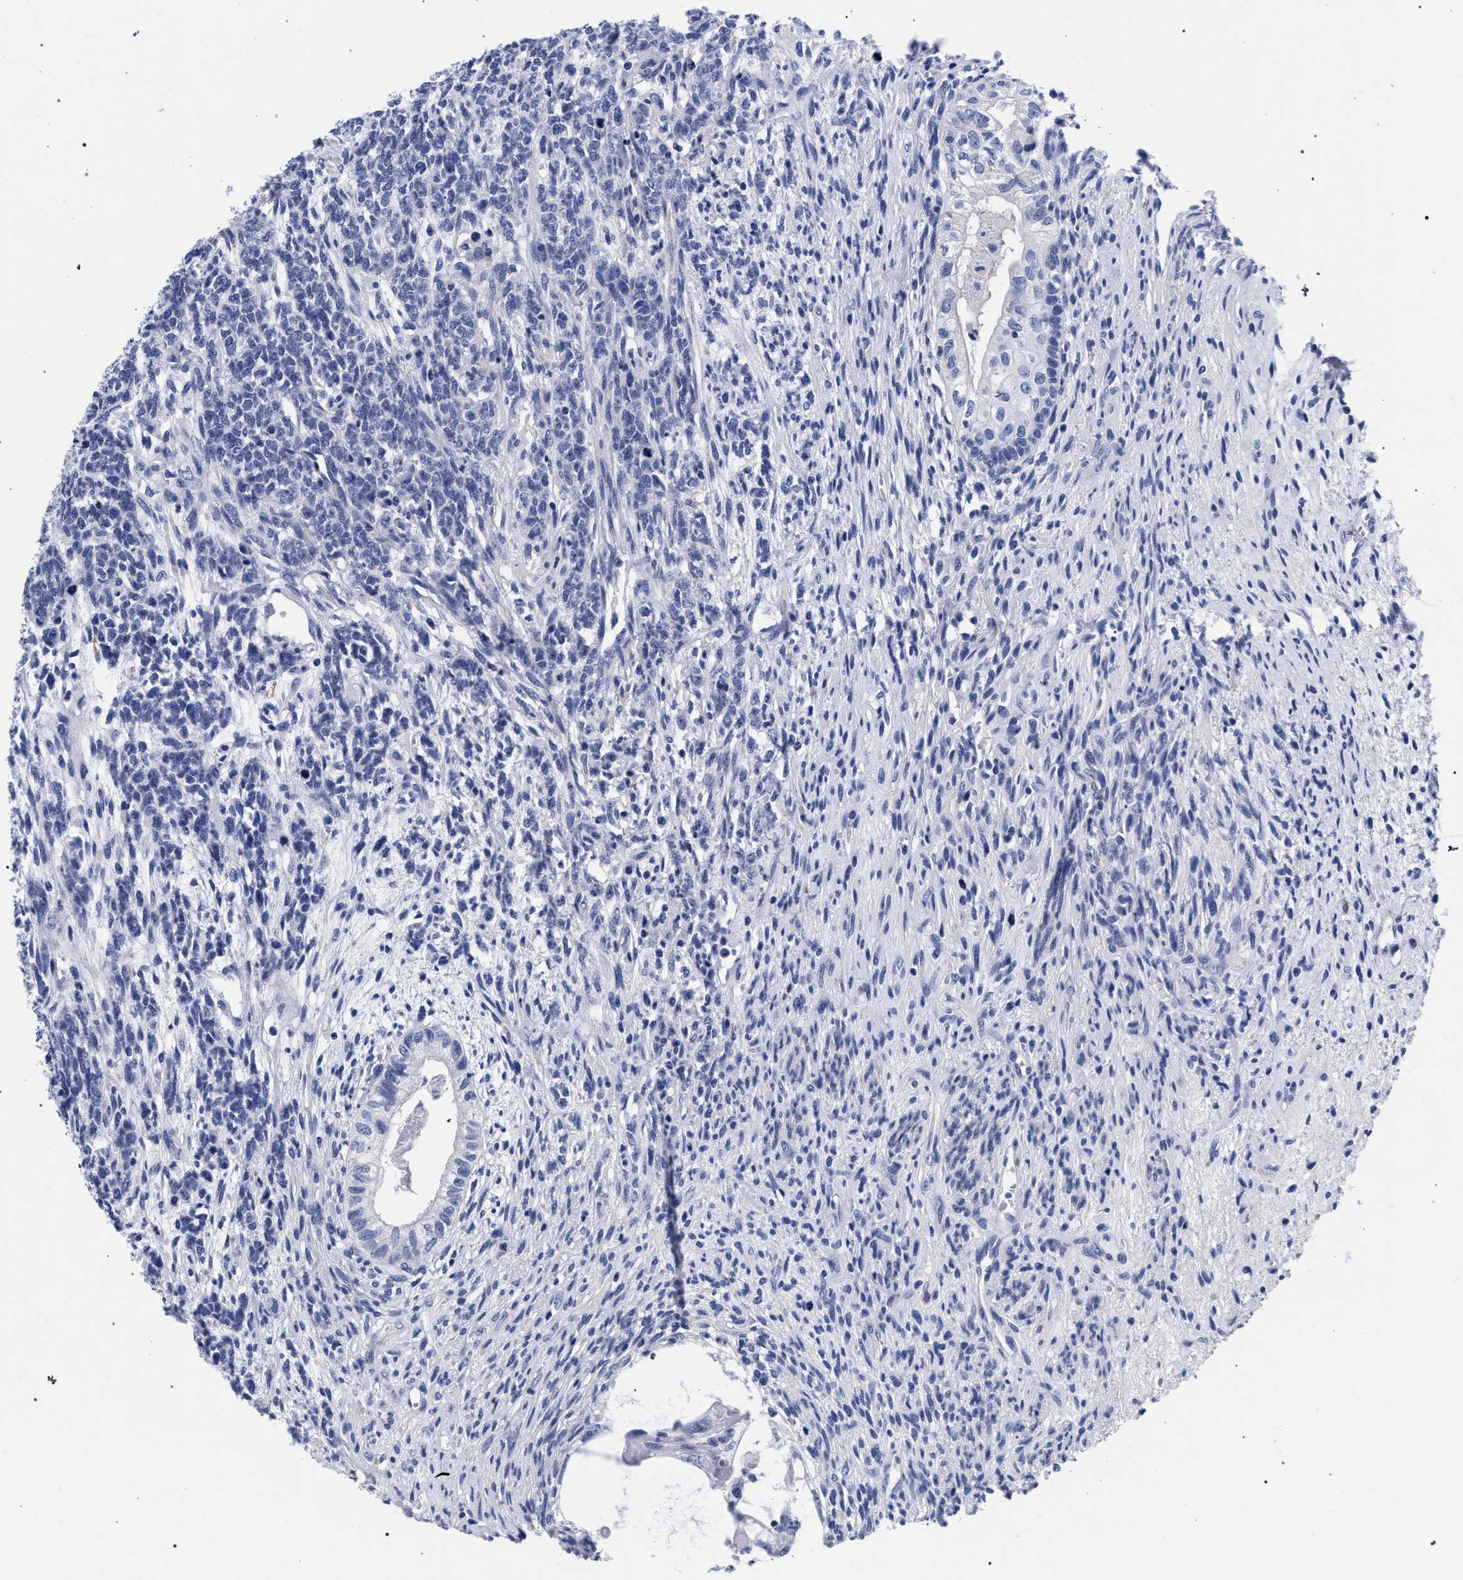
{"staining": {"intensity": "negative", "quantity": "none", "location": "none"}, "tissue": "testis cancer", "cell_type": "Tumor cells", "image_type": "cancer", "snomed": [{"axis": "morphology", "description": "Seminoma, NOS"}, {"axis": "topography", "description": "Testis"}], "caption": "There is no significant expression in tumor cells of testis cancer (seminoma).", "gene": "AKAP4", "patient": {"sex": "male", "age": 28}}